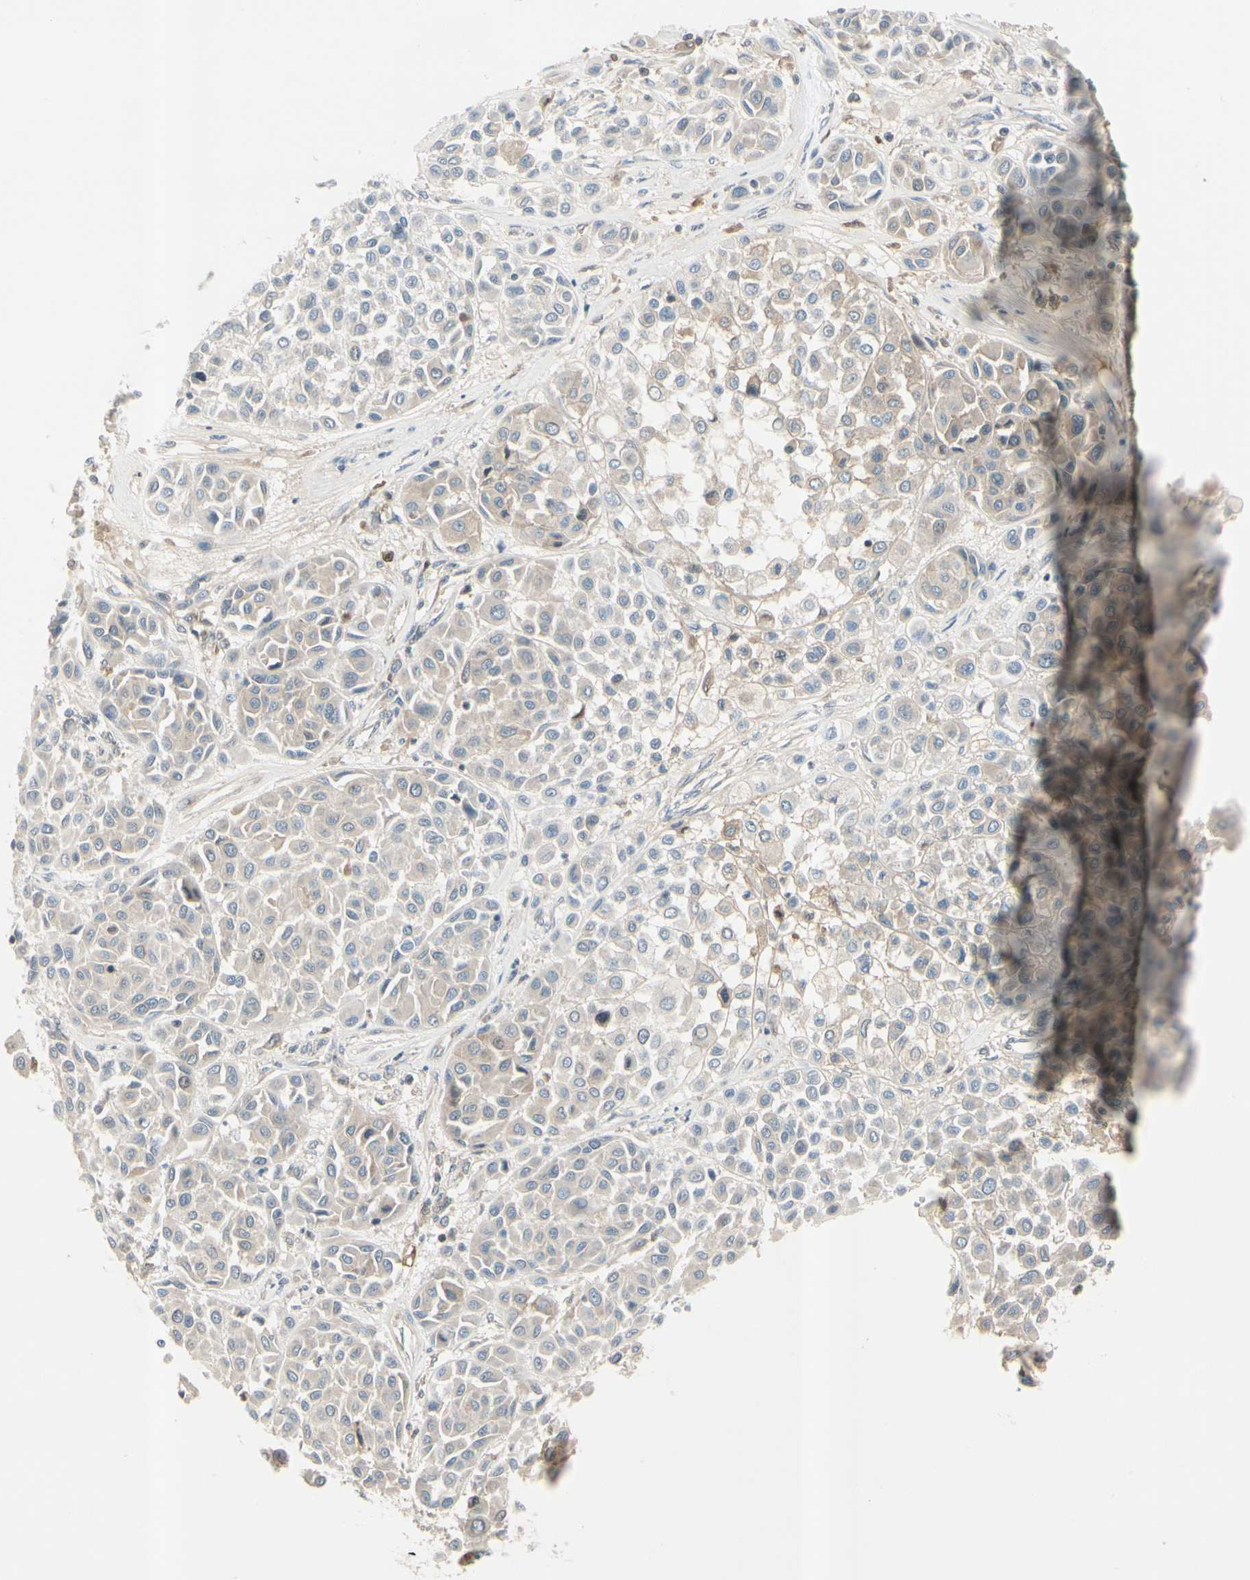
{"staining": {"intensity": "weak", "quantity": "25%-75%", "location": "cytoplasmic/membranous"}, "tissue": "melanoma", "cell_type": "Tumor cells", "image_type": "cancer", "snomed": [{"axis": "morphology", "description": "Malignant melanoma, Metastatic site"}, {"axis": "topography", "description": "Soft tissue"}], "caption": "This micrograph exhibits IHC staining of malignant melanoma (metastatic site), with low weak cytoplasmic/membranous staining in approximately 25%-75% of tumor cells.", "gene": "ICAM5", "patient": {"sex": "male", "age": 41}}